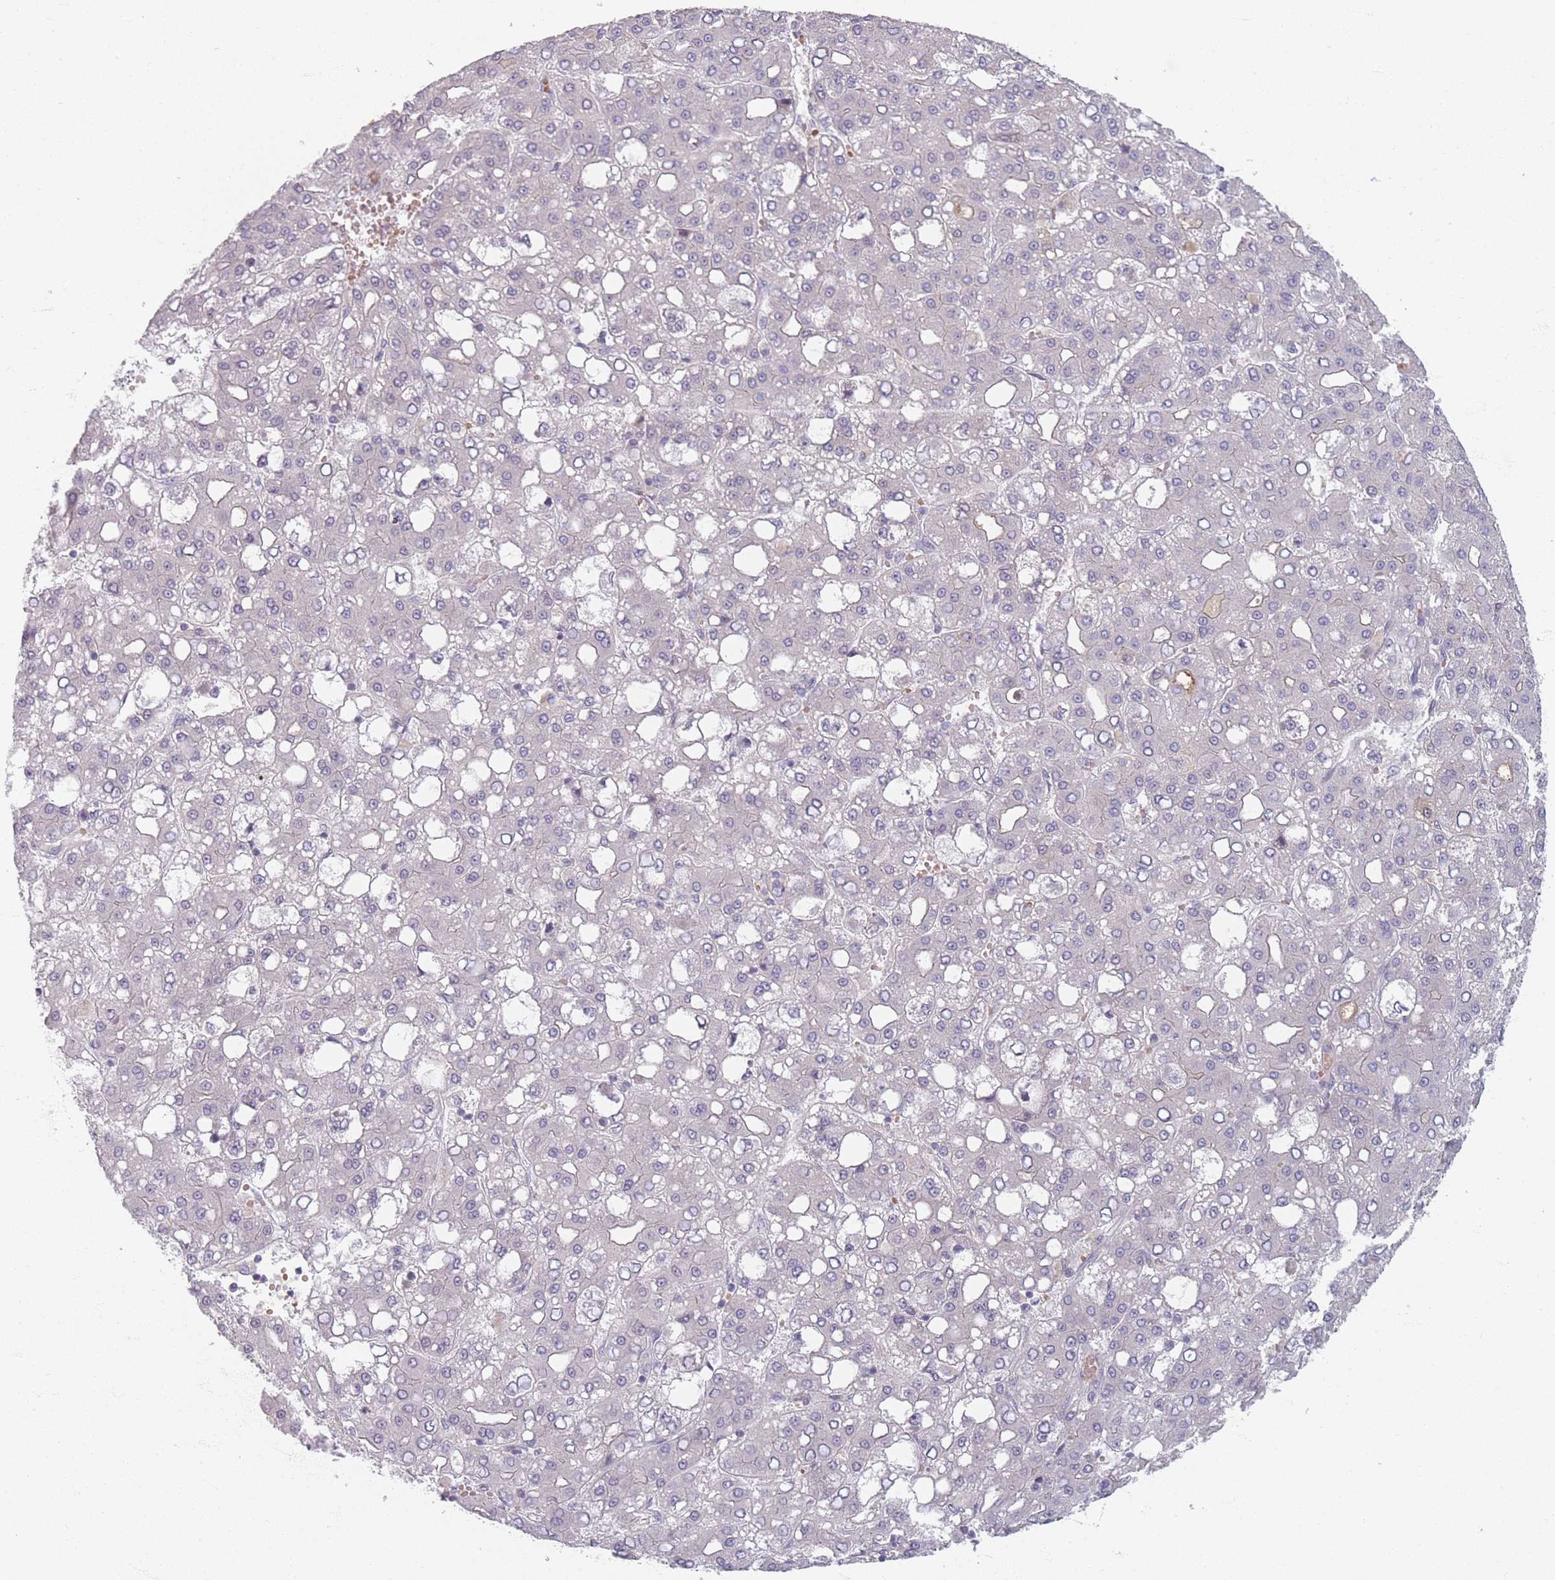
{"staining": {"intensity": "negative", "quantity": "none", "location": "none"}, "tissue": "liver cancer", "cell_type": "Tumor cells", "image_type": "cancer", "snomed": [{"axis": "morphology", "description": "Carcinoma, Hepatocellular, NOS"}, {"axis": "topography", "description": "Liver"}], "caption": "This is an immunohistochemistry histopathology image of liver cancer (hepatocellular carcinoma). There is no positivity in tumor cells.", "gene": "TMOD1", "patient": {"sex": "male", "age": 65}}